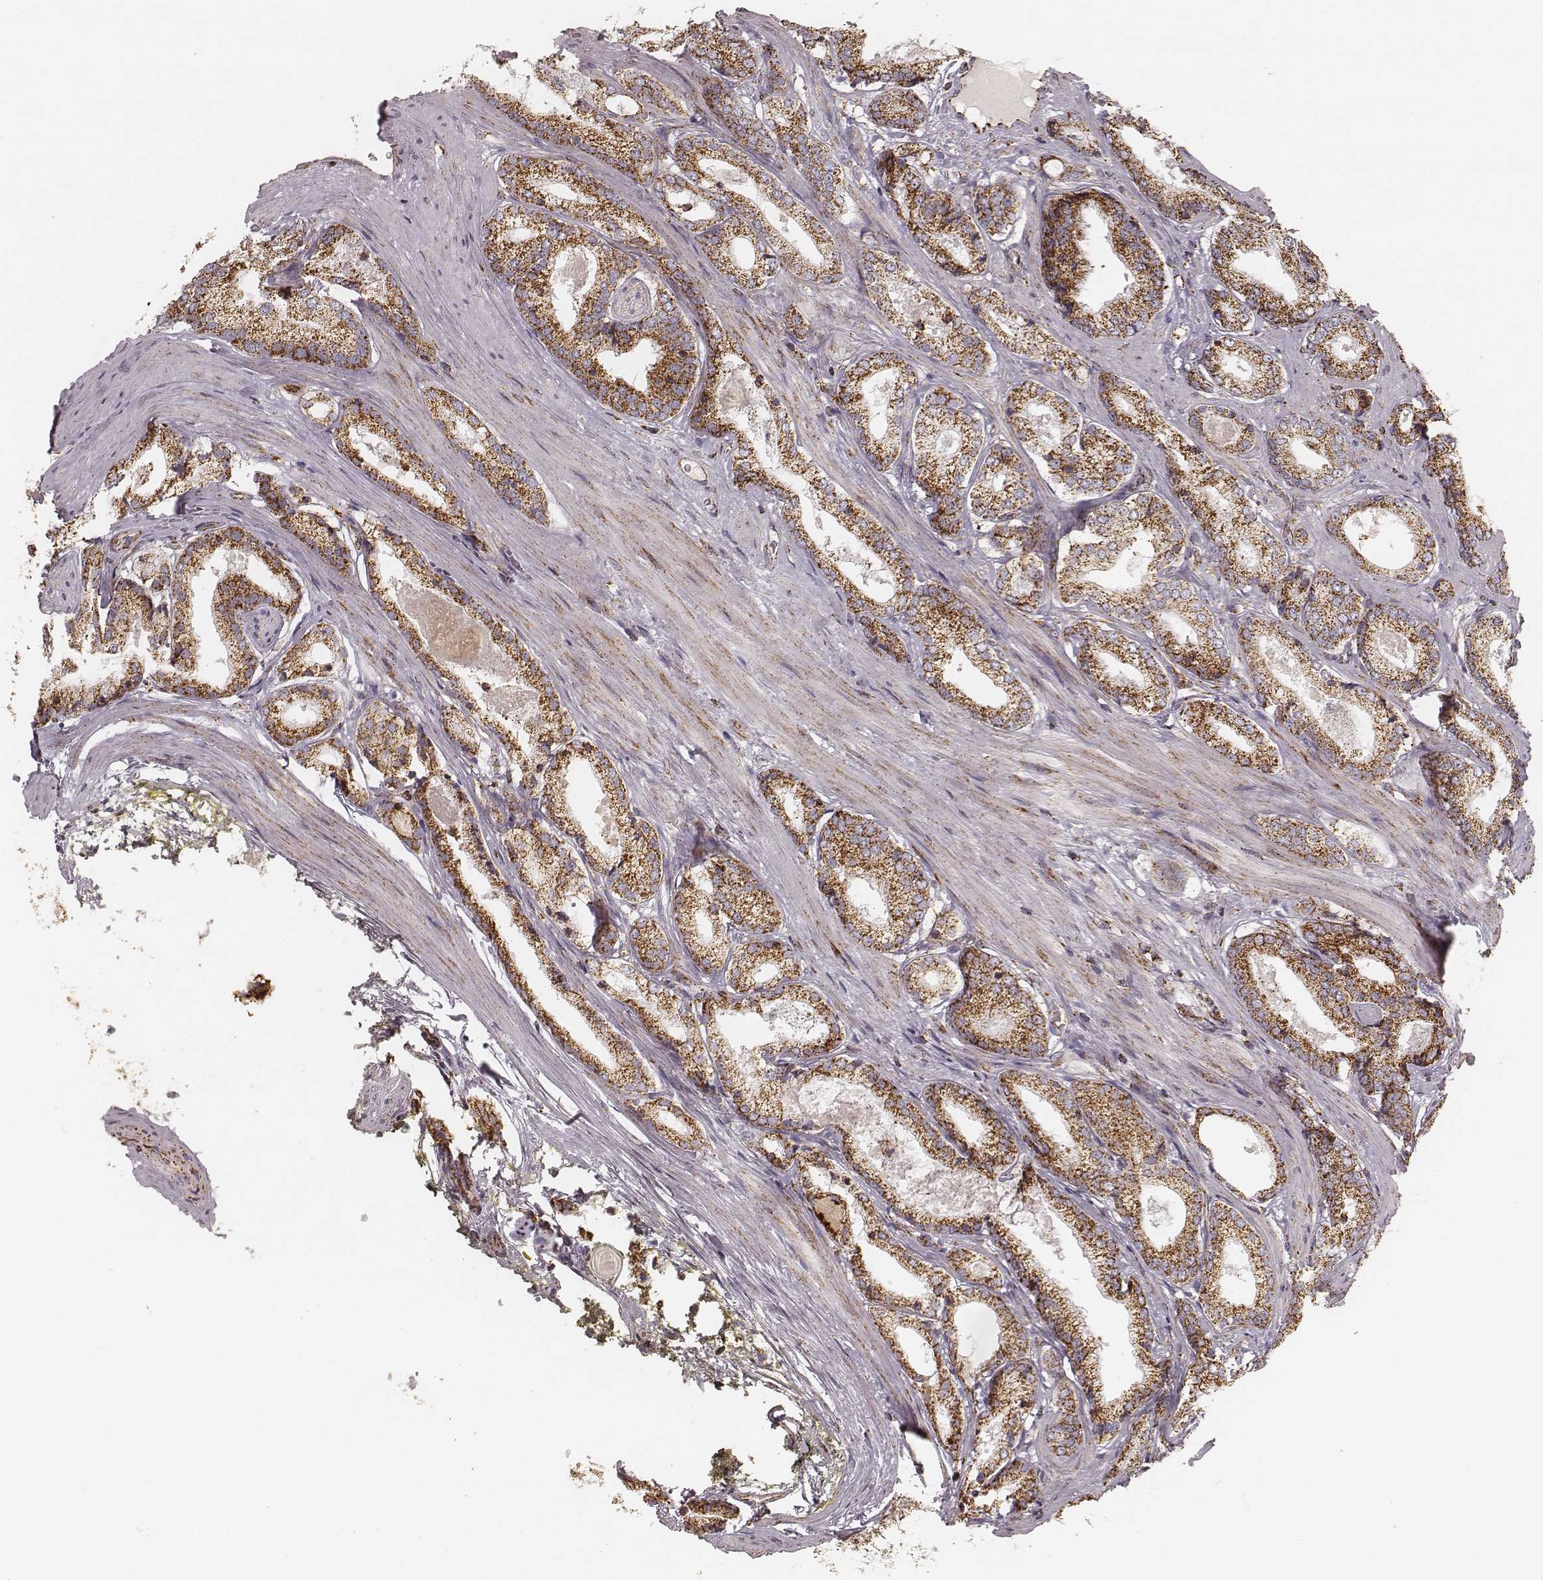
{"staining": {"intensity": "strong", "quantity": ">75%", "location": "cytoplasmic/membranous"}, "tissue": "prostate cancer", "cell_type": "Tumor cells", "image_type": "cancer", "snomed": [{"axis": "morphology", "description": "Adenocarcinoma, Low grade"}, {"axis": "topography", "description": "Prostate"}], "caption": "Immunohistochemistry (DAB (3,3'-diaminobenzidine)) staining of prostate cancer reveals strong cytoplasmic/membranous protein staining in about >75% of tumor cells.", "gene": "CS", "patient": {"sex": "male", "age": 56}}